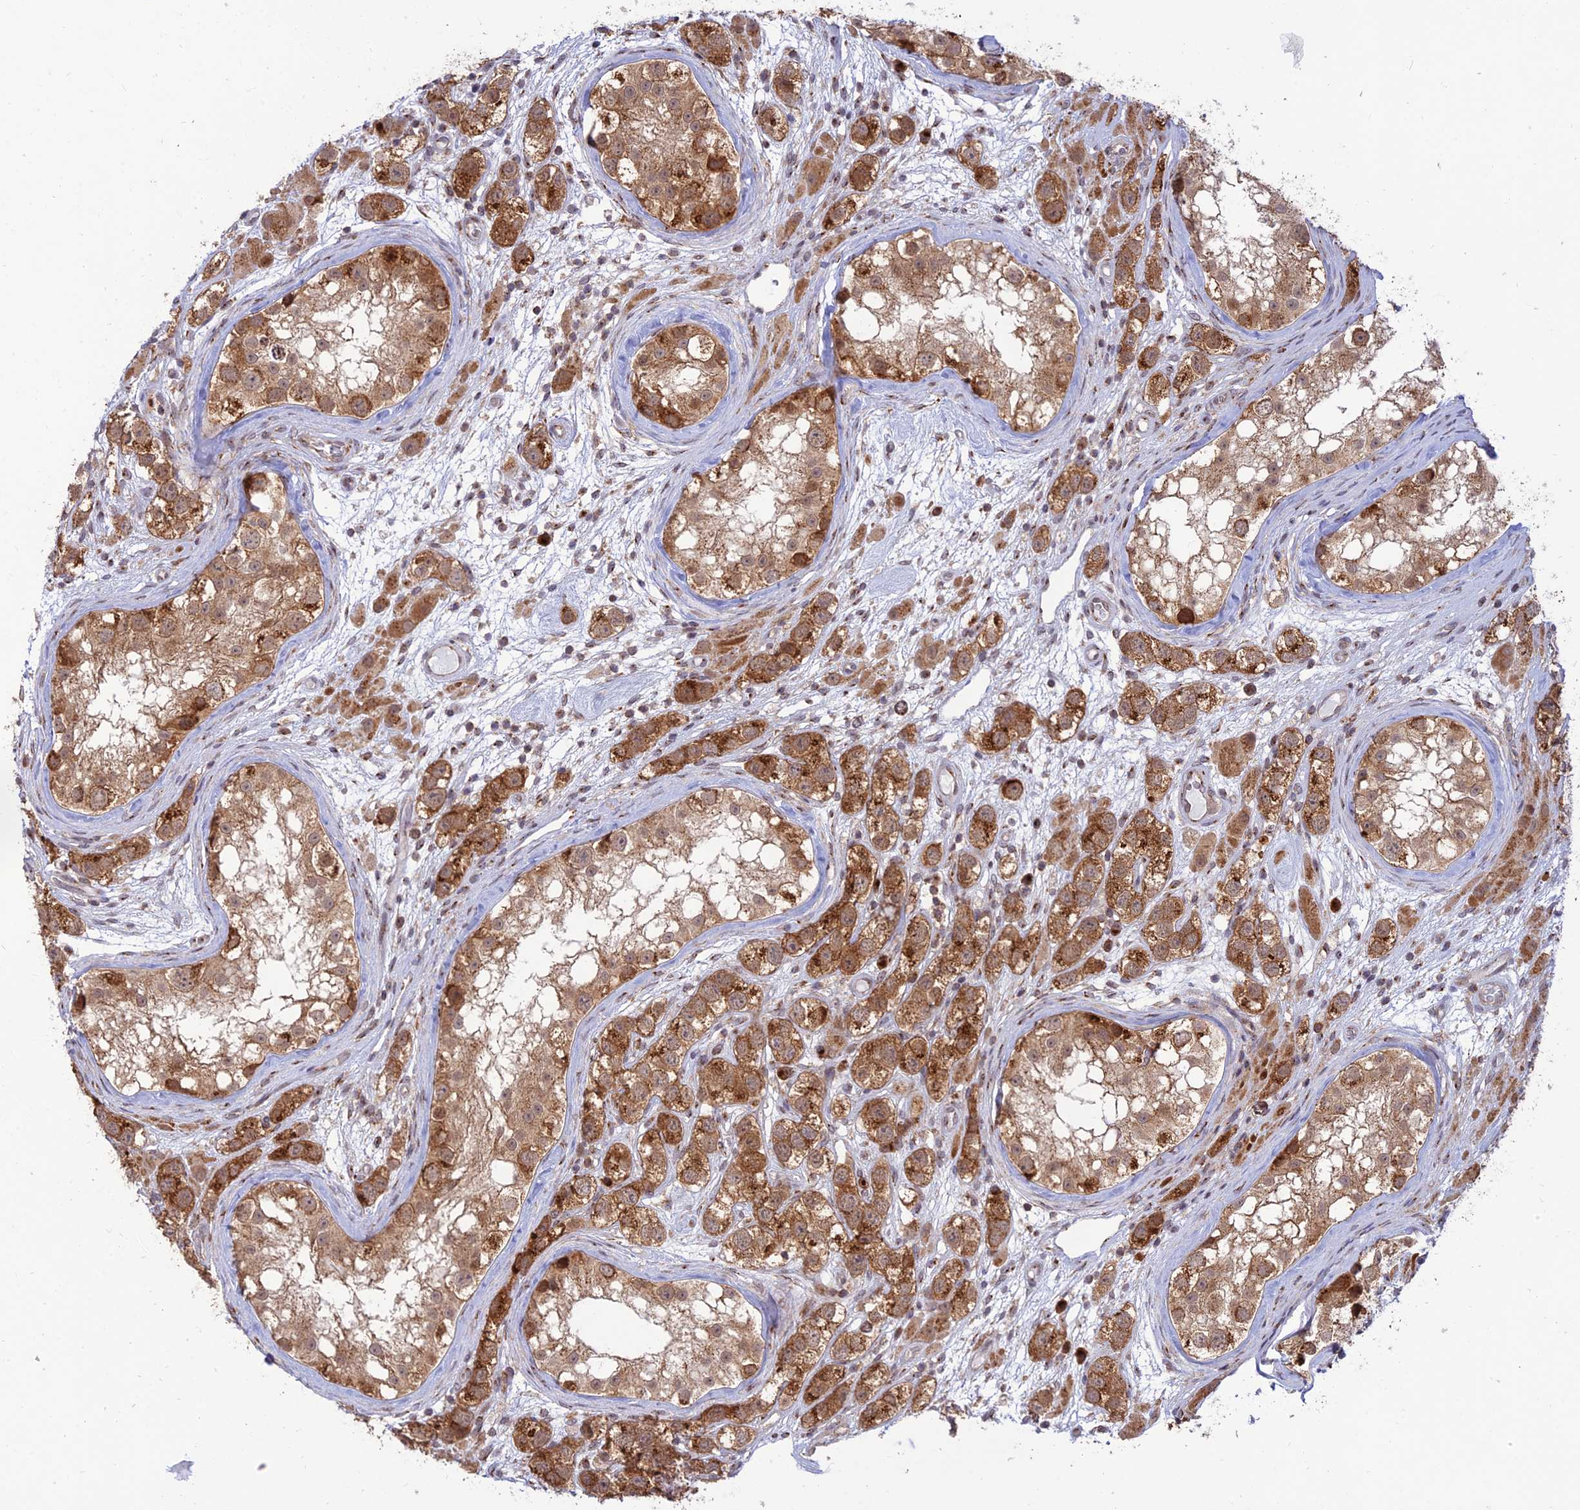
{"staining": {"intensity": "strong", "quantity": ">75%", "location": "cytoplasmic/membranous"}, "tissue": "testis cancer", "cell_type": "Tumor cells", "image_type": "cancer", "snomed": [{"axis": "morphology", "description": "Seminoma, NOS"}, {"axis": "topography", "description": "Testis"}], "caption": "A brown stain highlights strong cytoplasmic/membranous expression of a protein in seminoma (testis) tumor cells. (DAB (3,3'-diaminobenzidine) IHC with brightfield microscopy, high magnification).", "gene": "GOLGA3", "patient": {"sex": "male", "age": 28}}